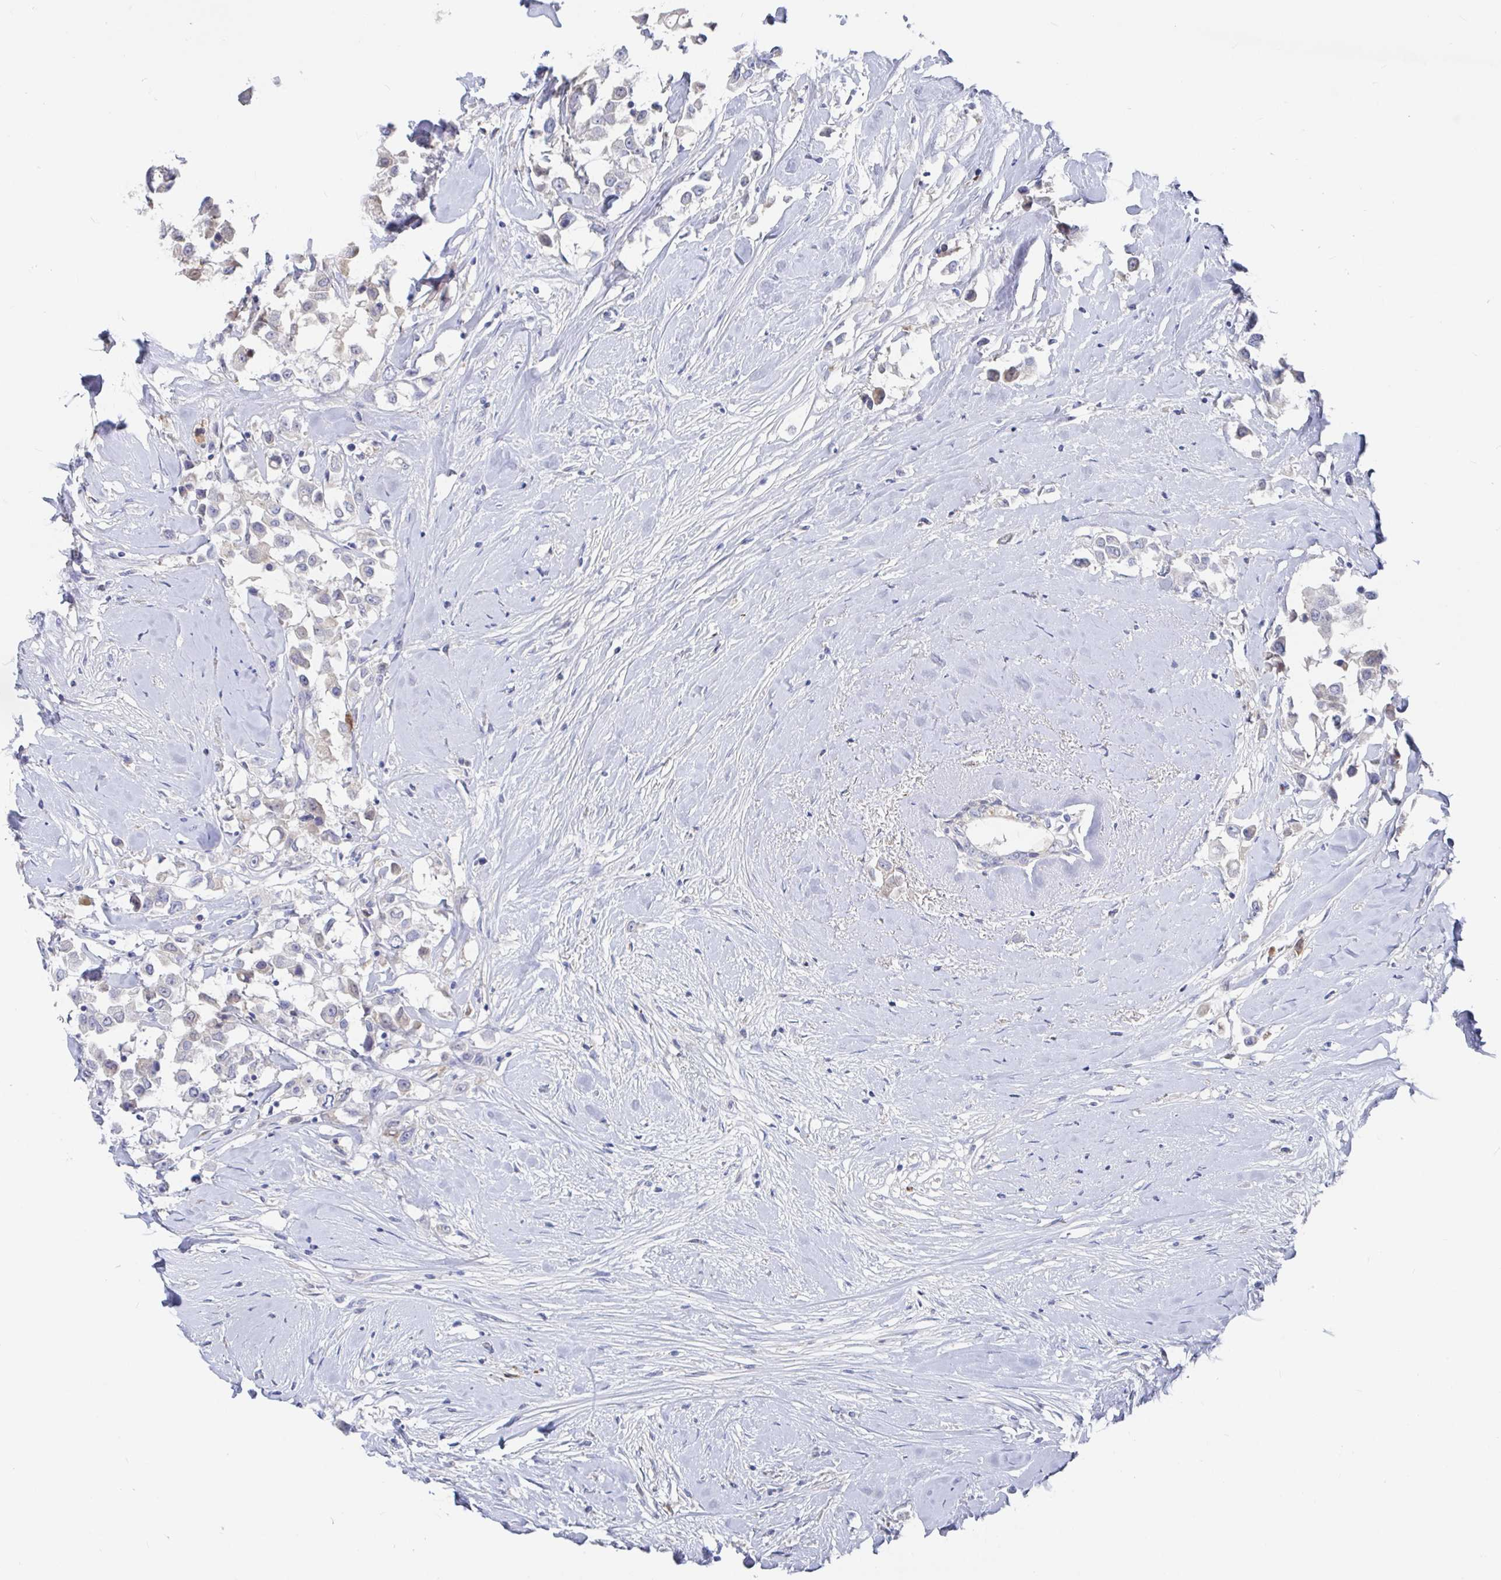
{"staining": {"intensity": "negative", "quantity": "none", "location": "none"}, "tissue": "breast cancer", "cell_type": "Tumor cells", "image_type": "cancer", "snomed": [{"axis": "morphology", "description": "Duct carcinoma"}, {"axis": "topography", "description": "Breast"}], "caption": "DAB (3,3'-diaminobenzidine) immunohistochemical staining of human breast cancer (infiltrating ductal carcinoma) exhibits no significant expression in tumor cells. The staining was performed using DAB (3,3'-diaminobenzidine) to visualize the protein expression in brown, while the nuclei were stained in blue with hematoxylin (Magnification: 20x).", "gene": "GPR148", "patient": {"sex": "female", "age": 61}}